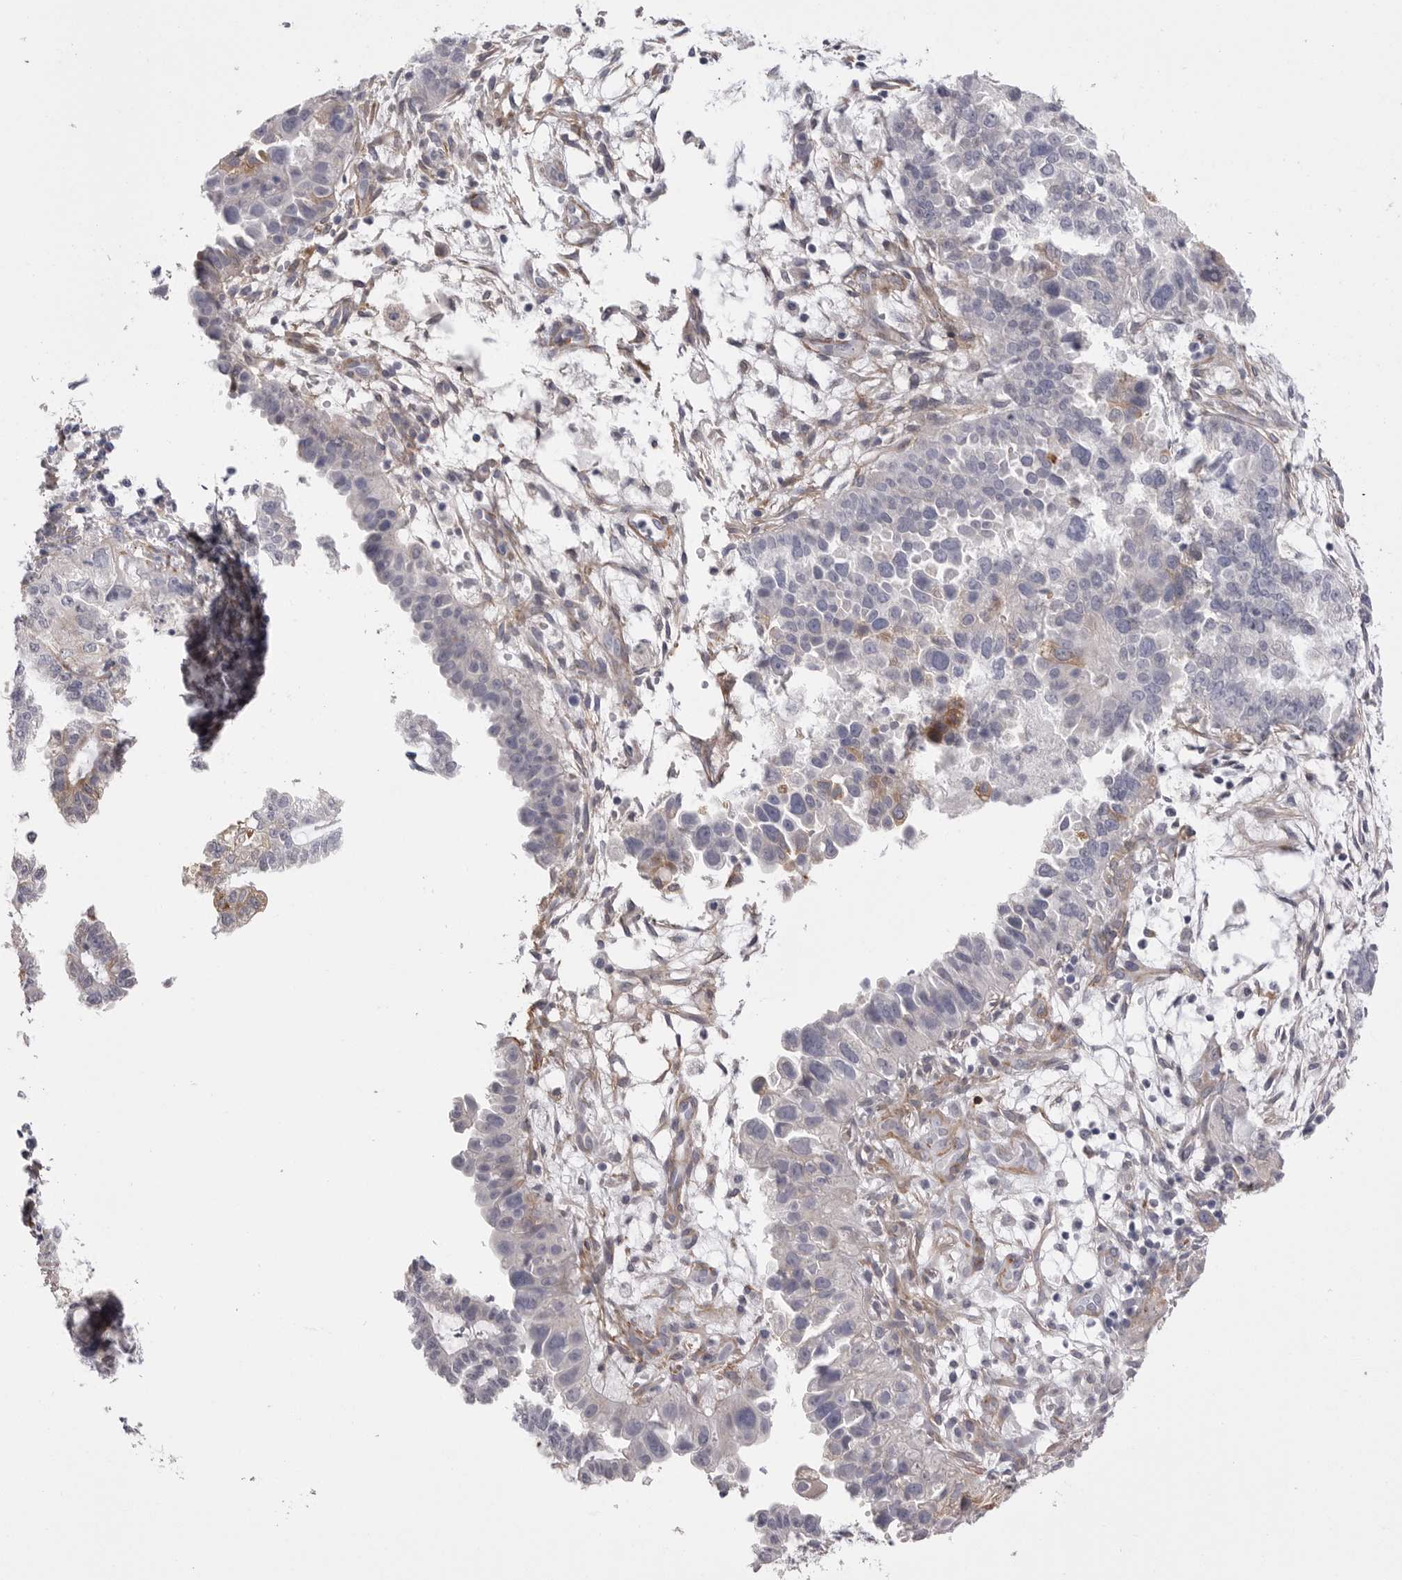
{"staining": {"intensity": "negative", "quantity": "none", "location": "none"}, "tissue": "endometrial cancer", "cell_type": "Tumor cells", "image_type": "cancer", "snomed": [{"axis": "morphology", "description": "Adenocarcinoma, NOS"}, {"axis": "topography", "description": "Endometrium"}], "caption": "An immunohistochemistry (IHC) photomicrograph of adenocarcinoma (endometrial) is shown. There is no staining in tumor cells of adenocarcinoma (endometrial). Nuclei are stained in blue.", "gene": "AKAP12", "patient": {"sex": "female", "age": 85}}